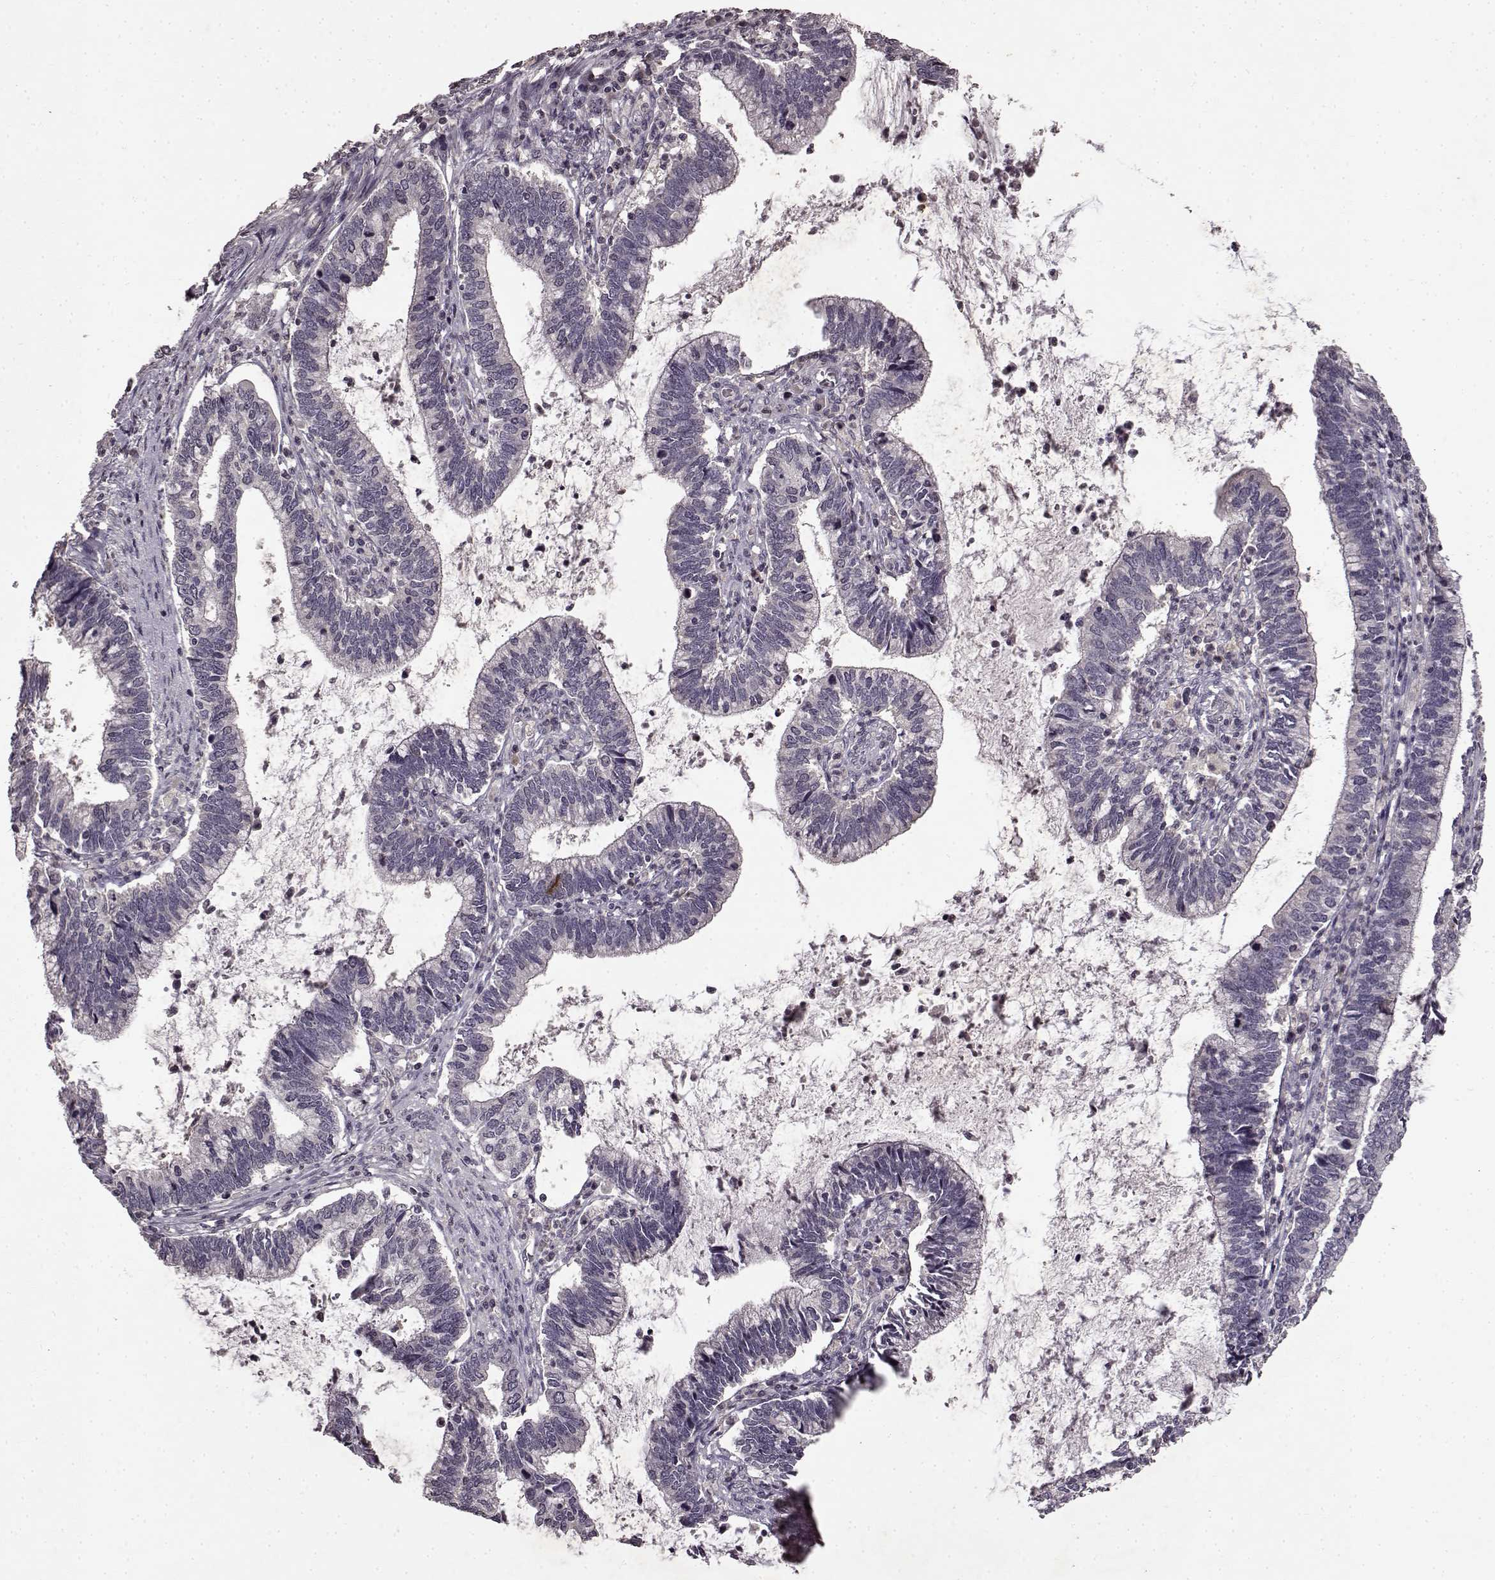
{"staining": {"intensity": "negative", "quantity": "none", "location": "none"}, "tissue": "cervical cancer", "cell_type": "Tumor cells", "image_type": "cancer", "snomed": [{"axis": "morphology", "description": "Adenocarcinoma, NOS"}, {"axis": "topography", "description": "Cervix"}], "caption": "A high-resolution histopathology image shows IHC staining of cervical cancer, which exhibits no significant staining in tumor cells. (DAB (3,3'-diaminobenzidine) immunohistochemistry, high magnification).", "gene": "LHB", "patient": {"sex": "female", "age": 42}}